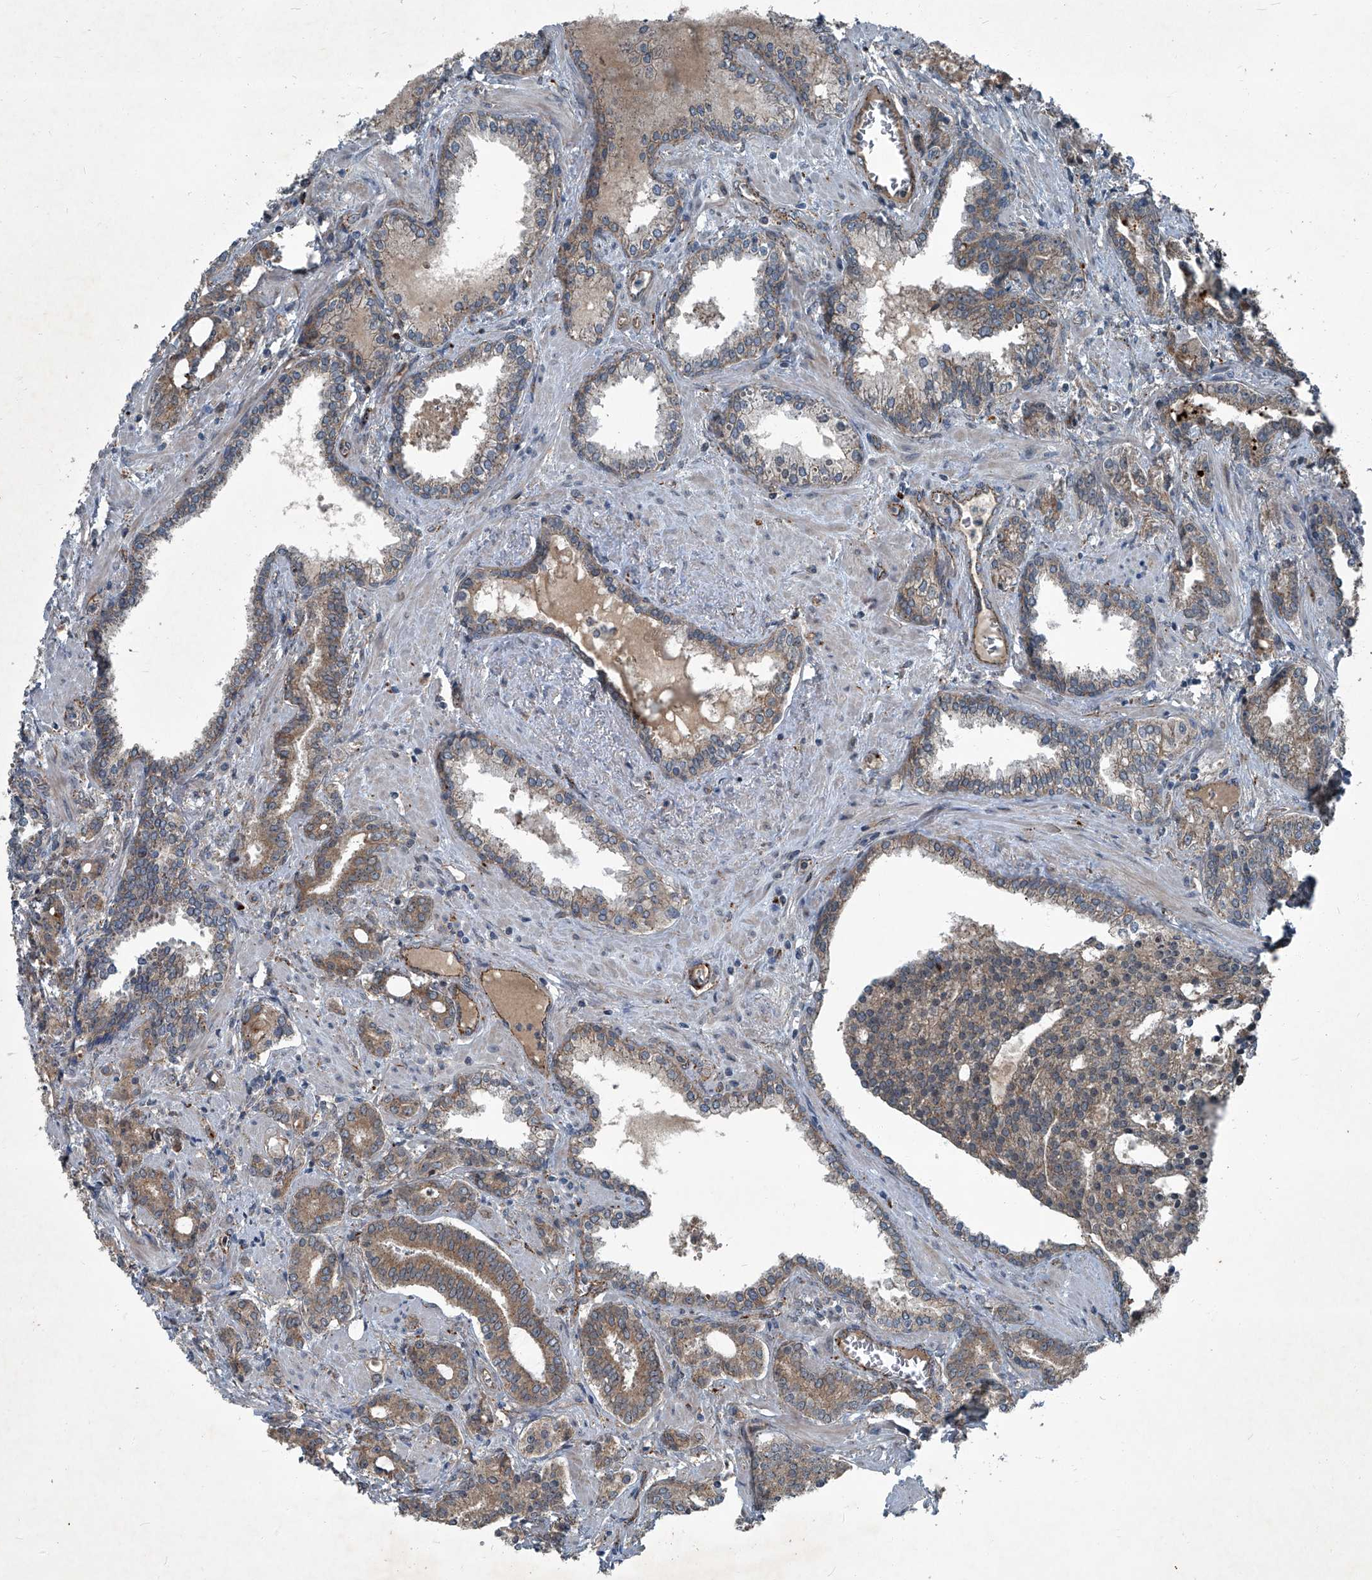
{"staining": {"intensity": "moderate", "quantity": ">75%", "location": "cytoplasmic/membranous"}, "tissue": "prostate cancer", "cell_type": "Tumor cells", "image_type": "cancer", "snomed": [{"axis": "morphology", "description": "Adenocarcinoma, High grade"}, {"axis": "topography", "description": "Prostate and seminal vesicle, NOS"}], "caption": "Immunohistochemistry (IHC) staining of prostate high-grade adenocarcinoma, which exhibits medium levels of moderate cytoplasmic/membranous expression in approximately >75% of tumor cells indicating moderate cytoplasmic/membranous protein staining. The staining was performed using DAB (3,3'-diaminobenzidine) (brown) for protein detection and nuclei were counterstained in hematoxylin (blue).", "gene": "SENP2", "patient": {"sex": "male", "age": 67}}